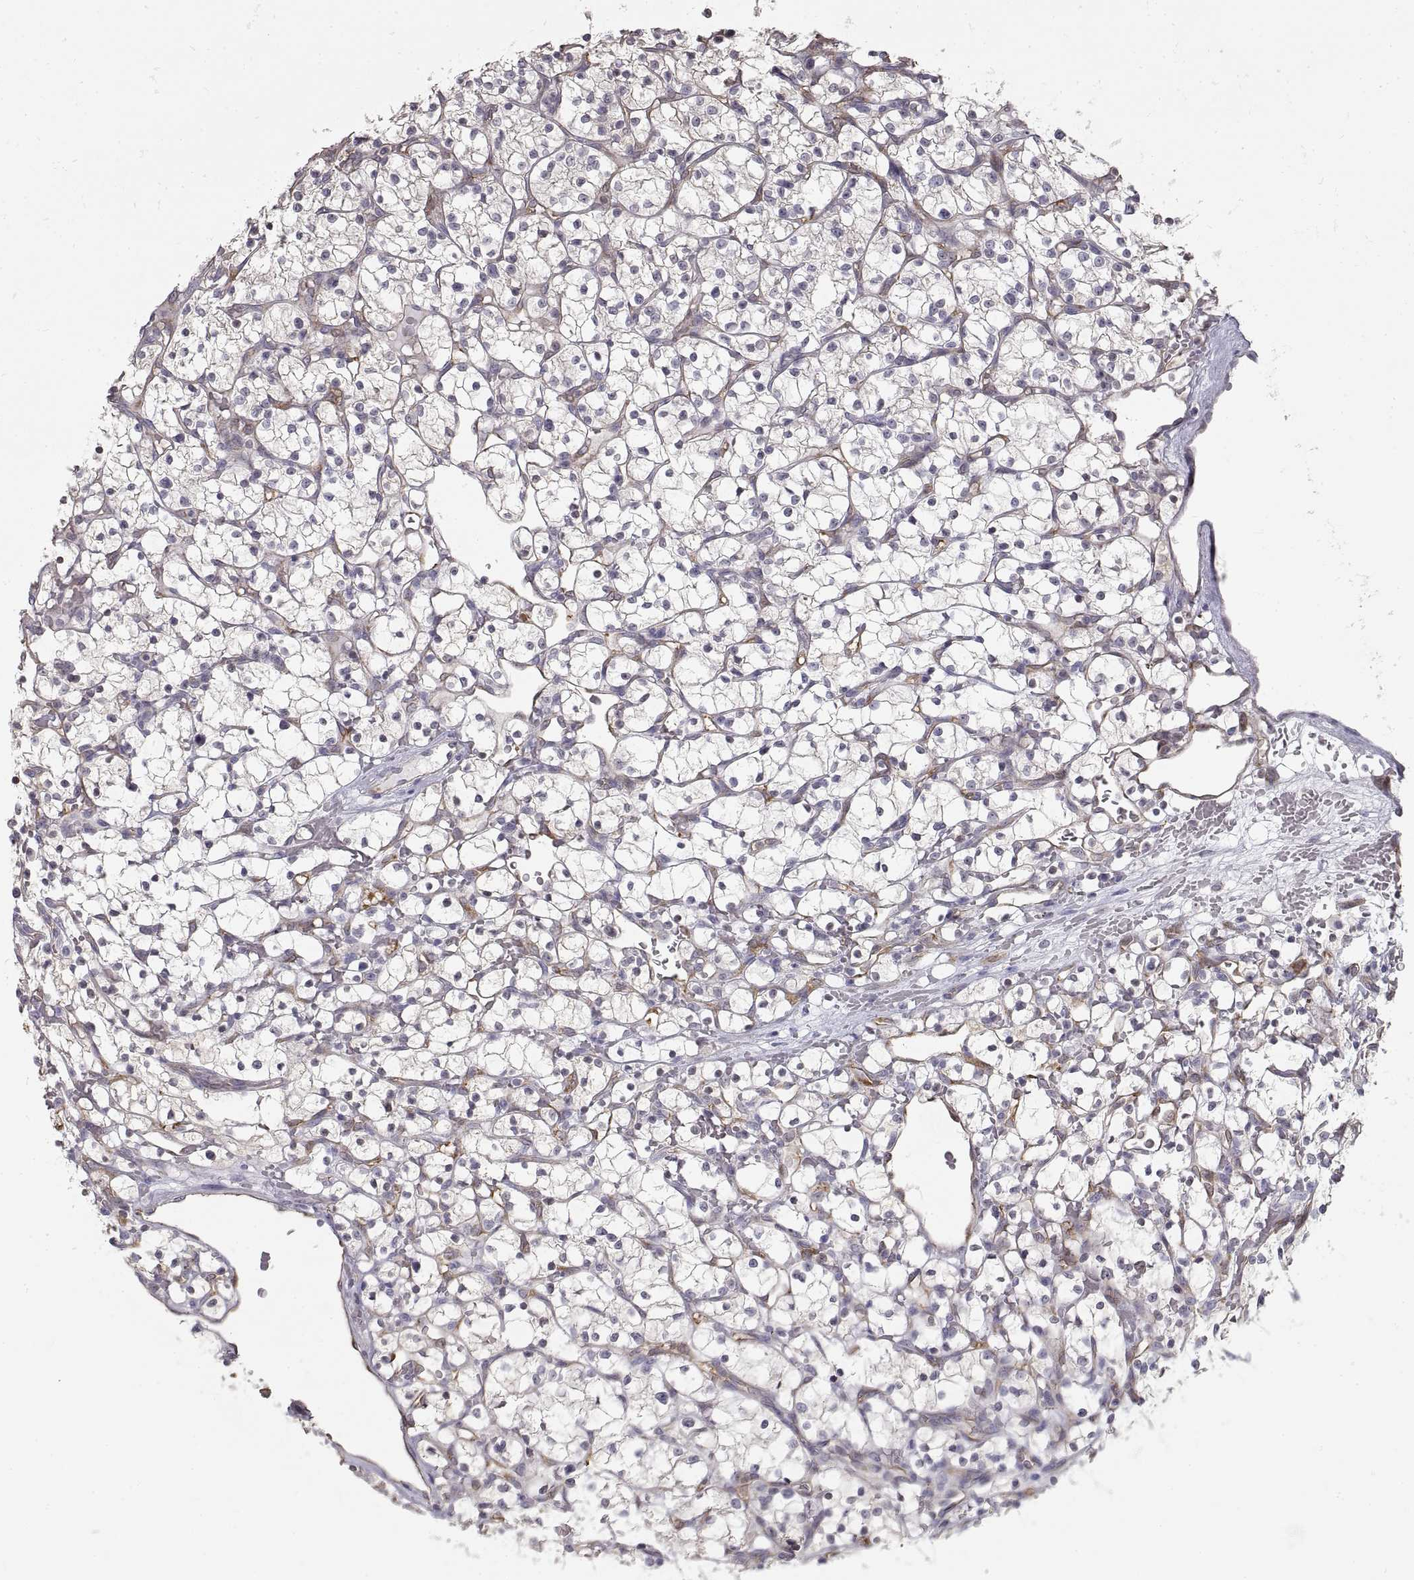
{"staining": {"intensity": "negative", "quantity": "none", "location": "none"}, "tissue": "renal cancer", "cell_type": "Tumor cells", "image_type": "cancer", "snomed": [{"axis": "morphology", "description": "Adenocarcinoma, NOS"}, {"axis": "topography", "description": "Kidney"}], "caption": "Immunohistochemistry (IHC) histopathology image of neoplastic tissue: human renal cancer stained with DAB (3,3'-diaminobenzidine) reveals no significant protein positivity in tumor cells.", "gene": "HSP90AB1", "patient": {"sex": "female", "age": 64}}